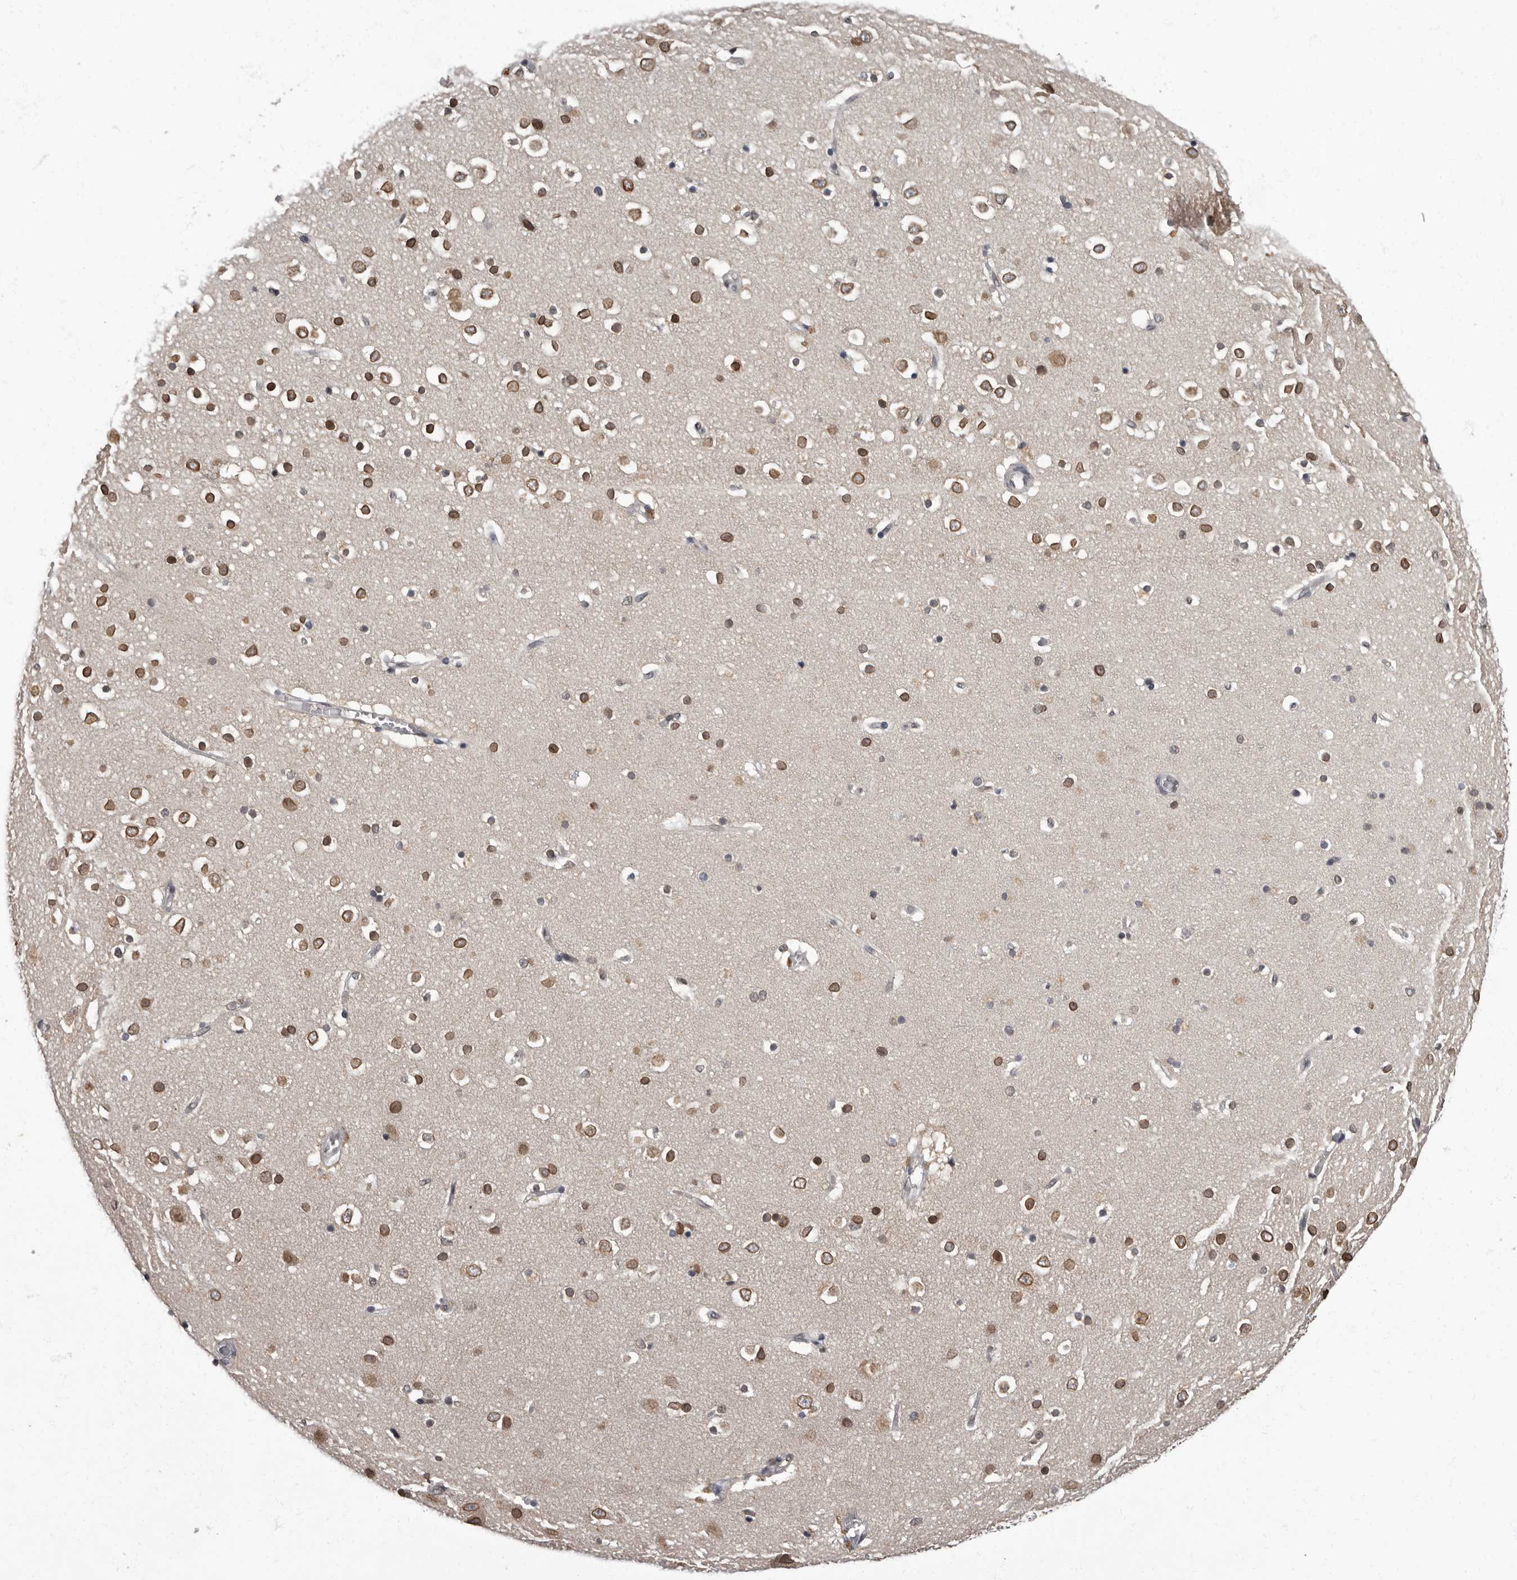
{"staining": {"intensity": "weak", "quantity": "25%-75%", "location": "cytoplasmic/membranous"}, "tissue": "cerebral cortex", "cell_type": "Endothelial cells", "image_type": "normal", "snomed": [{"axis": "morphology", "description": "Normal tissue, NOS"}, {"axis": "topography", "description": "Cerebral cortex"}], "caption": "Human cerebral cortex stained with a brown dye reveals weak cytoplasmic/membranous positive expression in about 25%-75% of endothelial cells.", "gene": "C1orf50", "patient": {"sex": "male", "age": 54}}